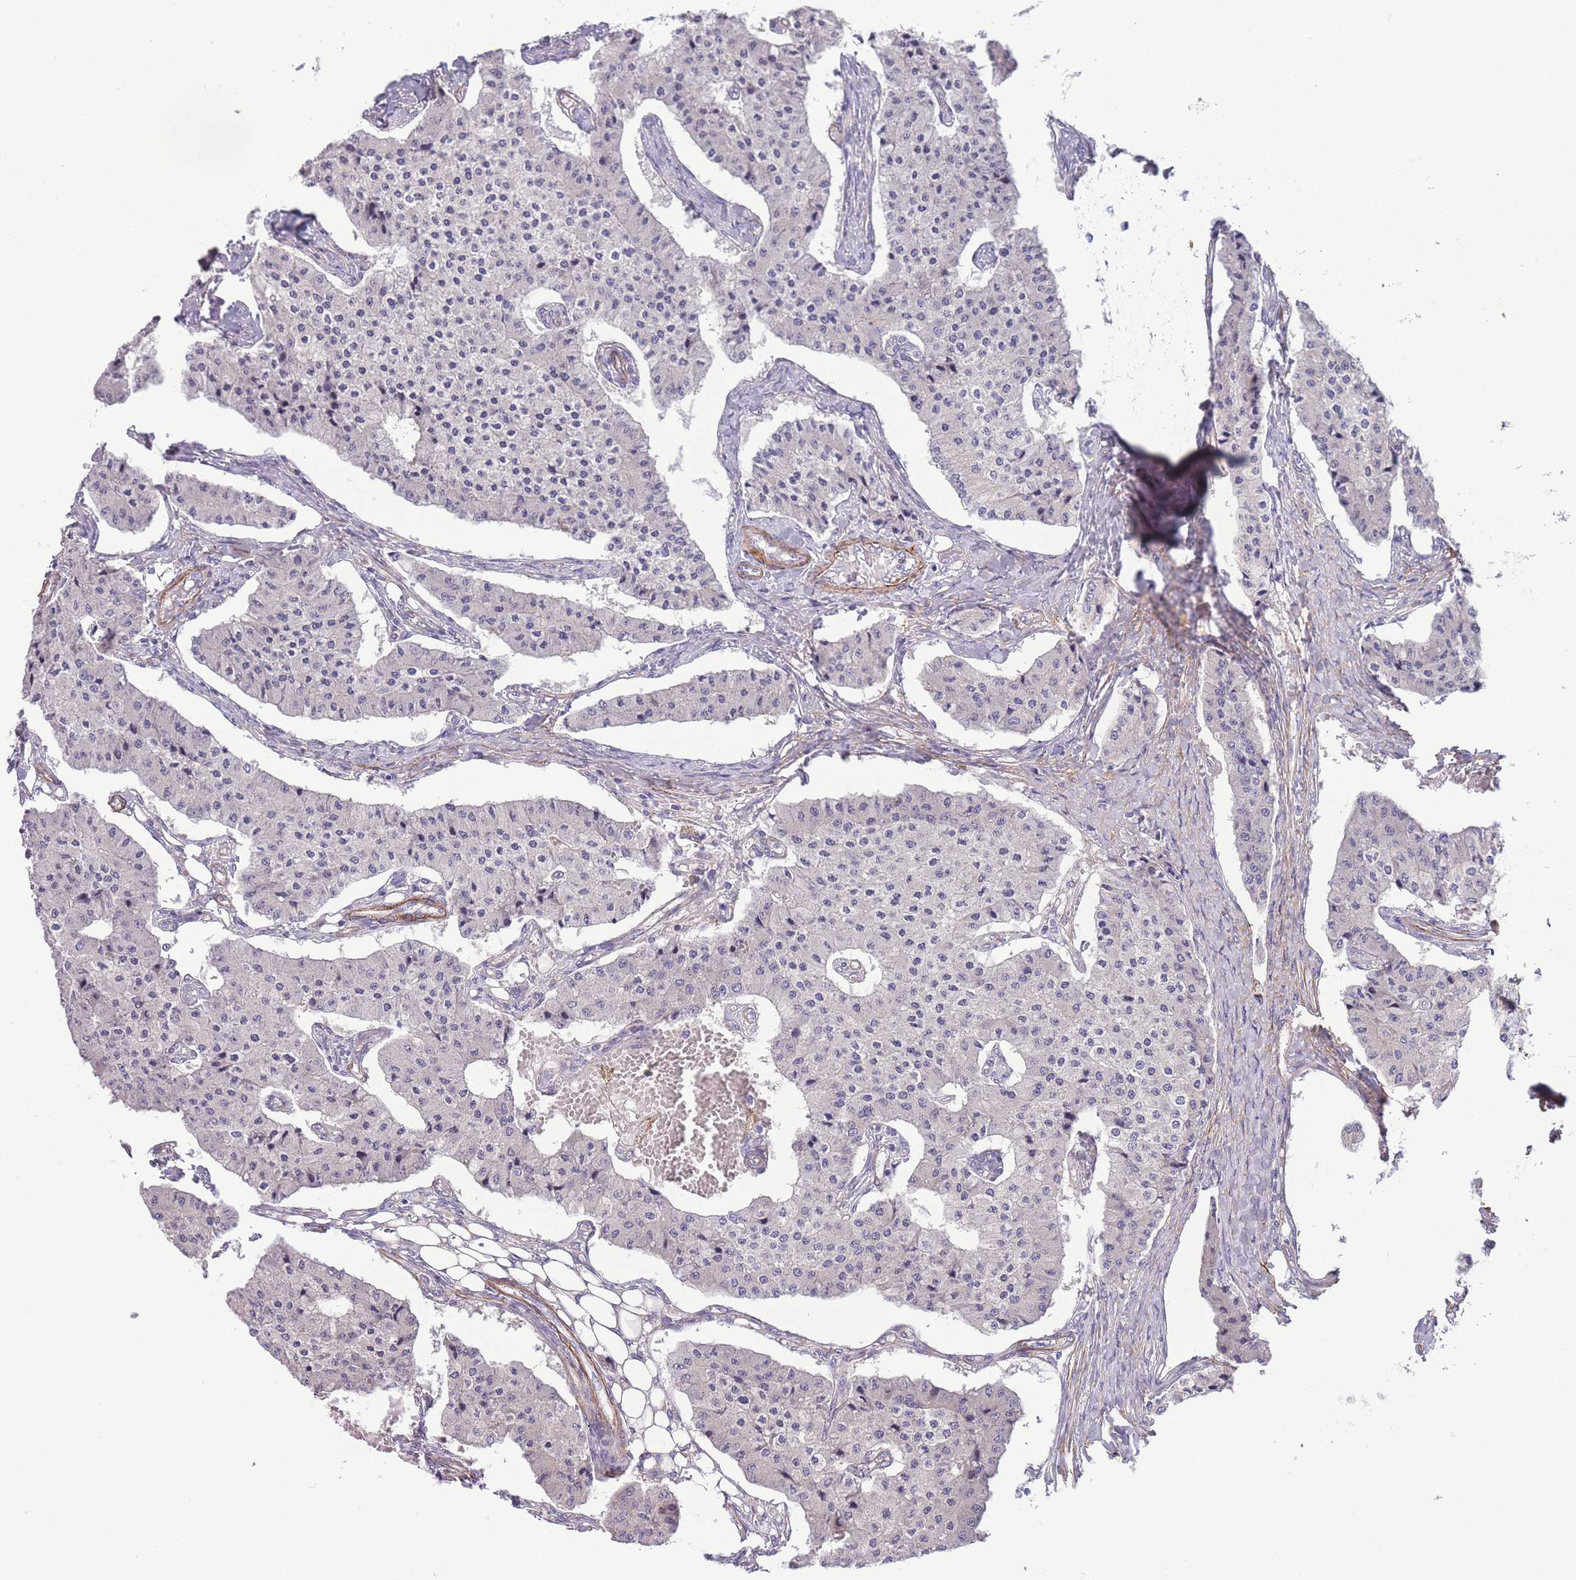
{"staining": {"intensity": "negative", "quantity": "none", "location": "none"}, "tissue": "carcinoid", "cell_type": "Tumor cells", "image_type": "cancer", "snomed": [{"axis": "morphology", "description": "Carcinoid, malignant, NOS"}, {"axis": "topography", "description": "Colon"}], "caption": "Micrograph shows no significant protein positivity in tumor cells of carcinoid.", "gene": "FAM124A", "patient": {"sex": "female", "age": 52}}